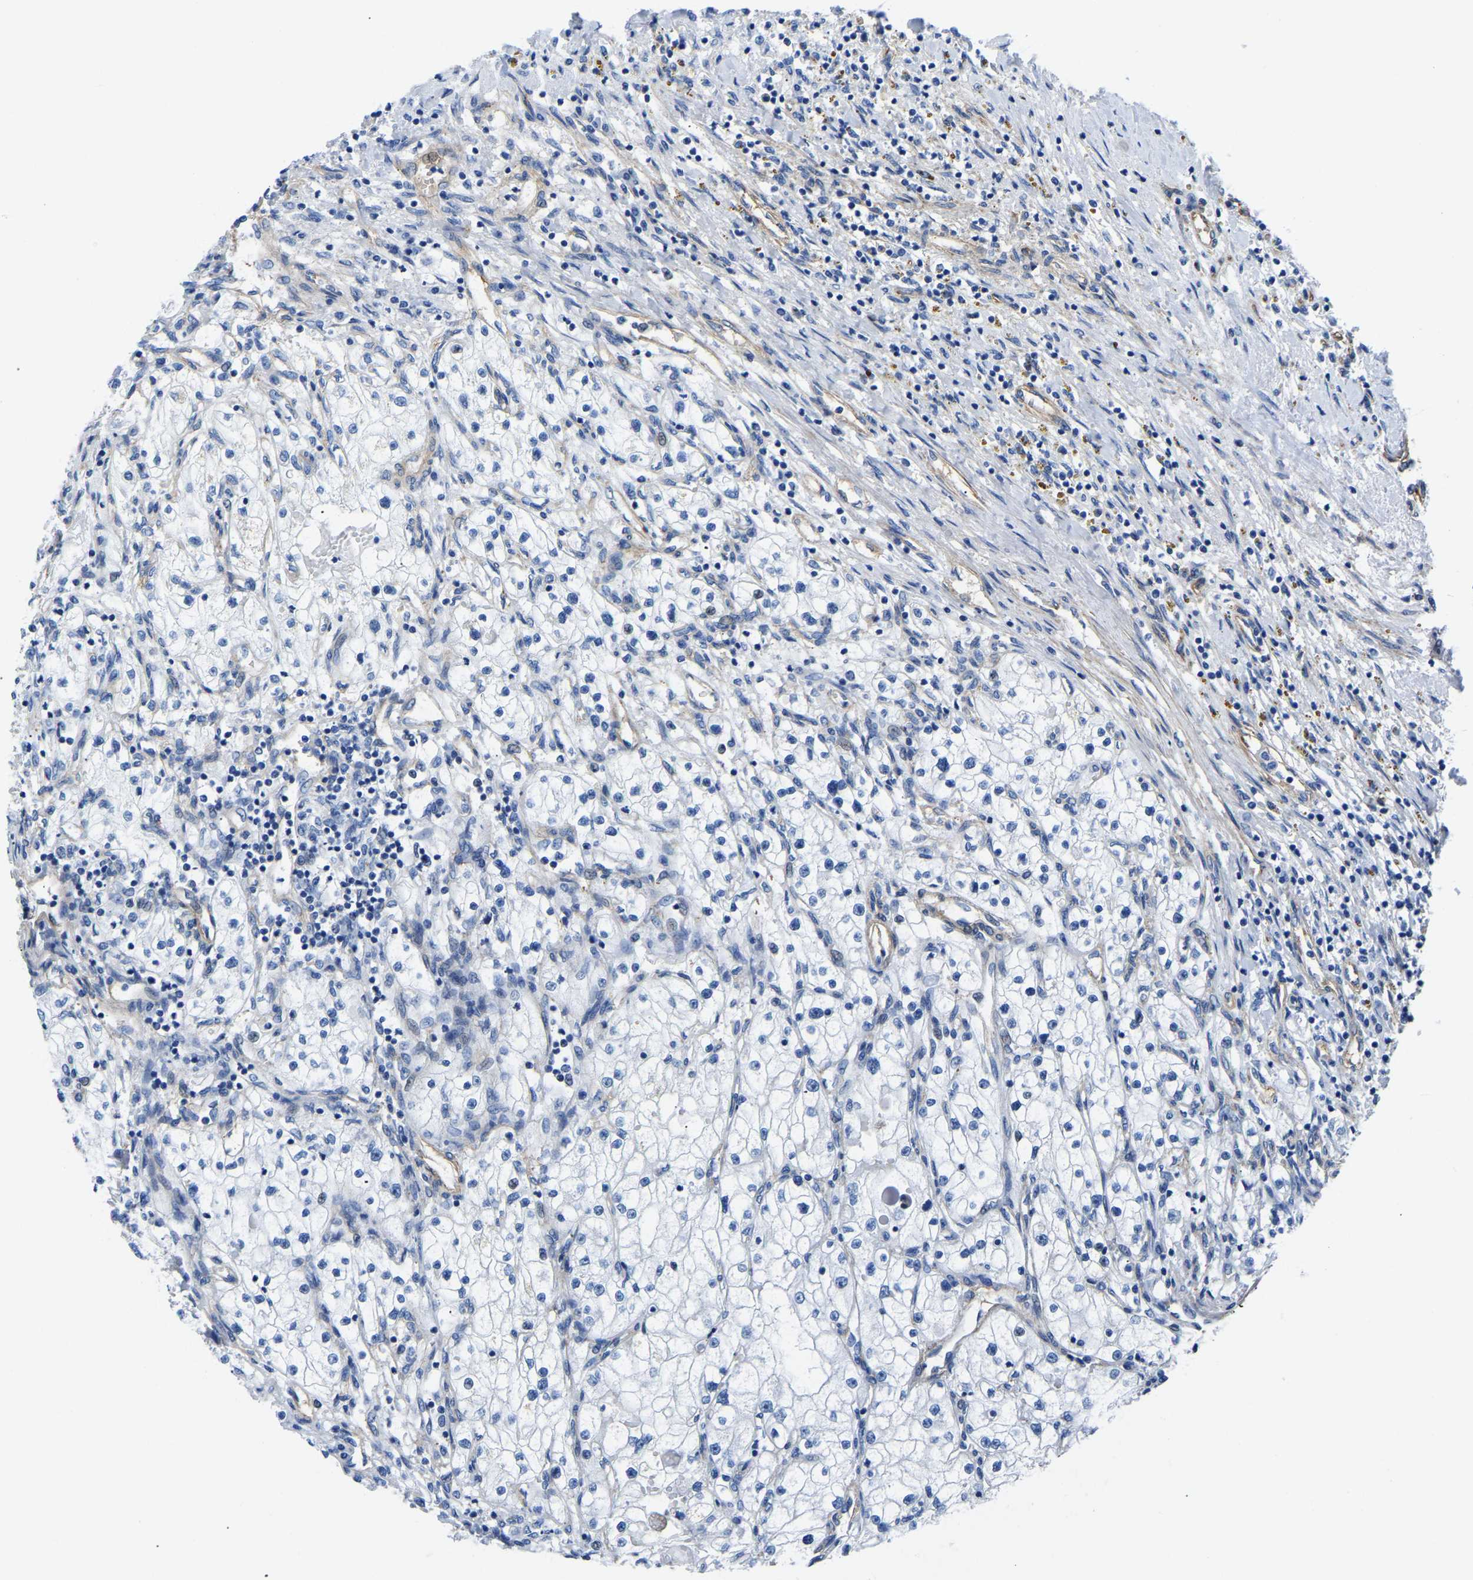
{"staining": {"intensity": "negative", "quantity": "none", "location": "none"}, "tissue": "renal cancer", "cell_type": "Tumor cells", "image_type": "cancer", "snomed": [{"axis": "morphology", "description": "Adenocarcinoma, NOS"}, {"axis": "topography", "description": "Kidney"}], "caption": "DAB (3,3'-diaminobenzidine) immunohistochemical staining of renal adenocarcinoma demonstrates no significant staining in tumor cells.", "gene": "UPK3A", "patient": {"sex": "male", "age": 68}}